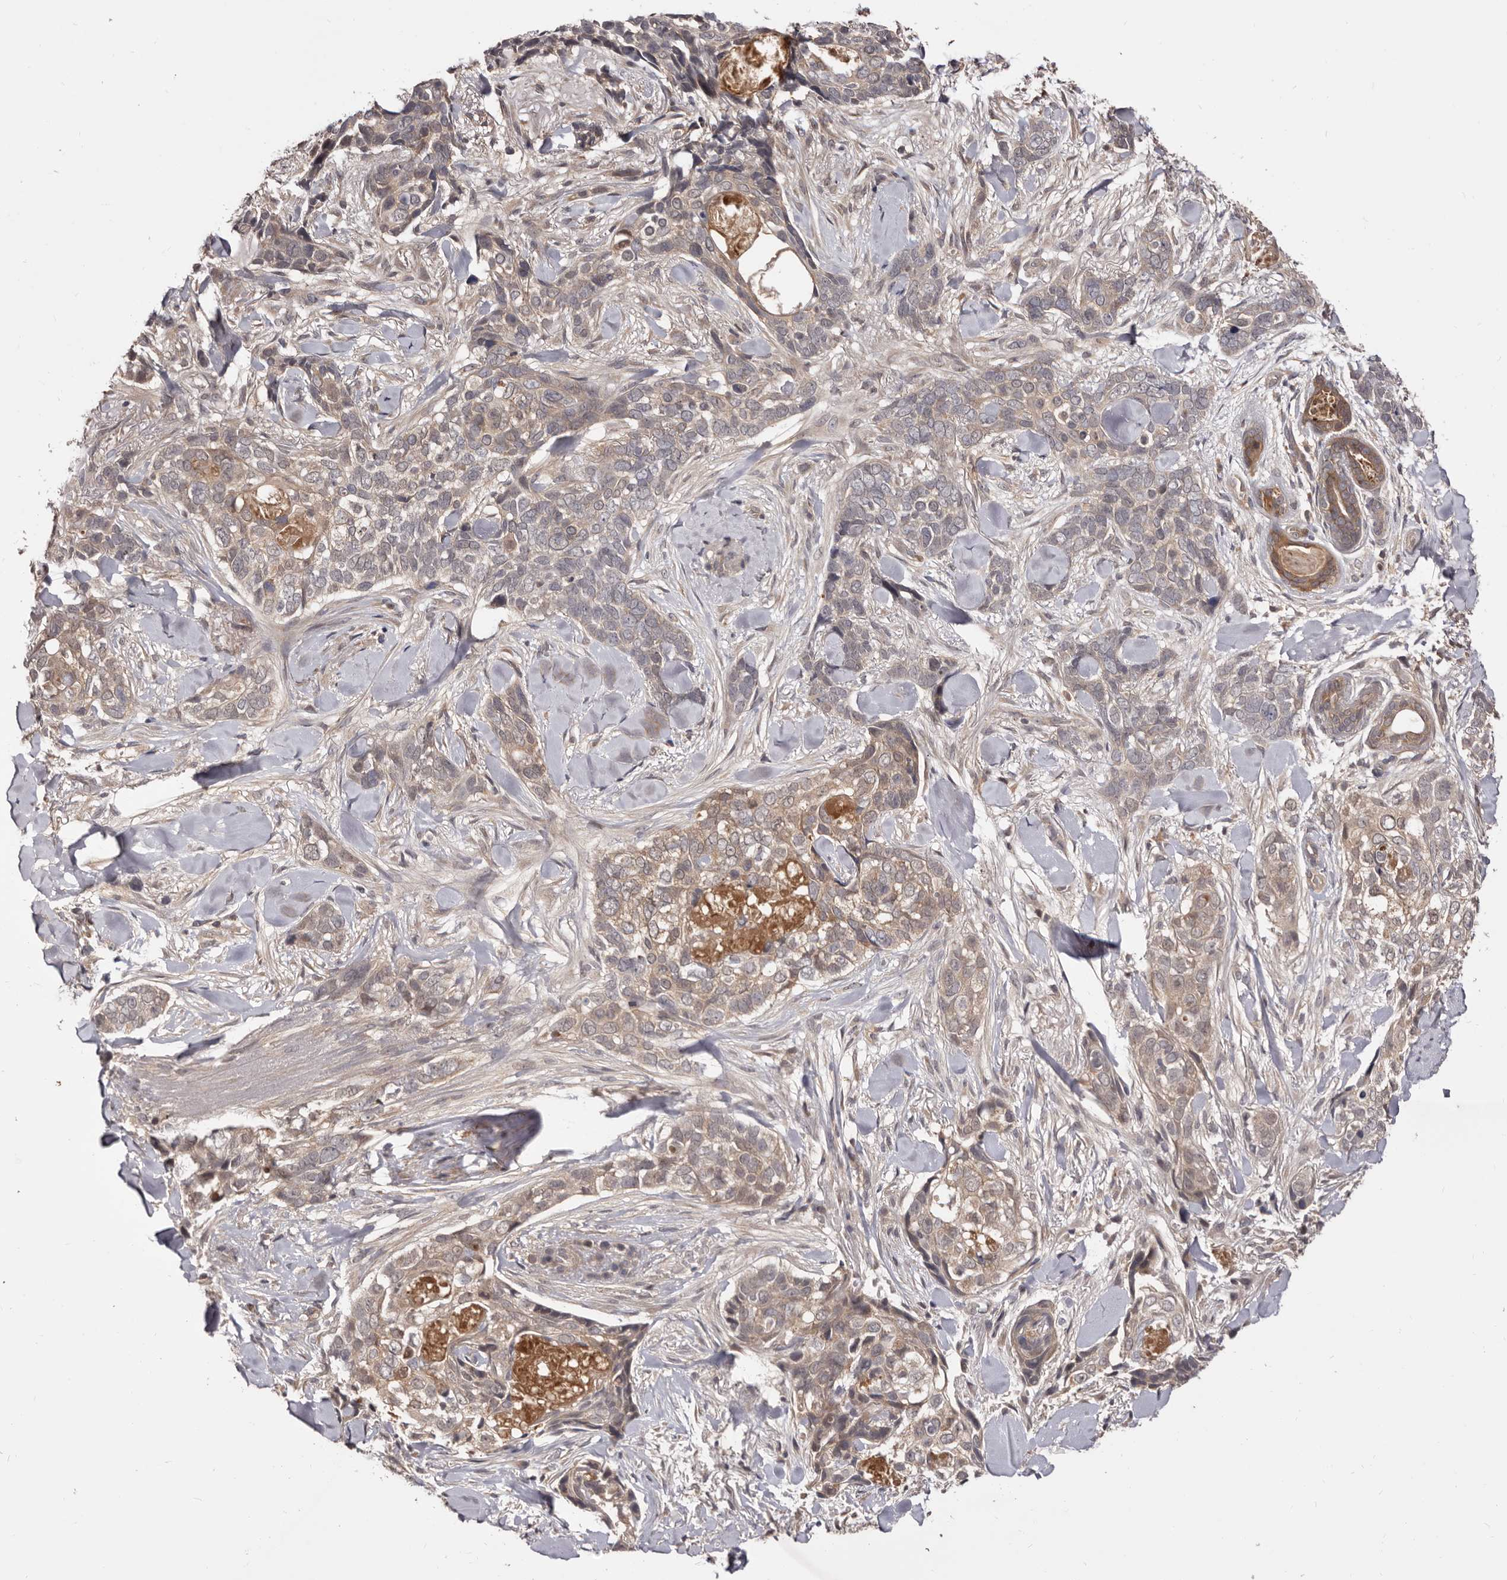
{"staining": {"intensity": "weak", "quantity": ">75%", "location": "cytoplasmic/membranous"}, "tissue": "skin cancer", "cell_type": "Tumor cells", "image_type": "cancer", "snomed": [{"axis": "morphology", "description": "Basal cell carcinoma"}, {"axis": "topography", "description": "Skin"}], "caption": "Immunohistochemistry histopathology image of neoplastic tissue: human skin cancer (basal cell carcinoma) stained using immunohistochemistry displays low levels of weak protein expression localized specifically in the cytoplasmic/membranous of tumor cells, appearing as a cytoplasmic/membranous brown color.", "gene": "MDP1", "patient": {"sex": "female", "age": 82}}